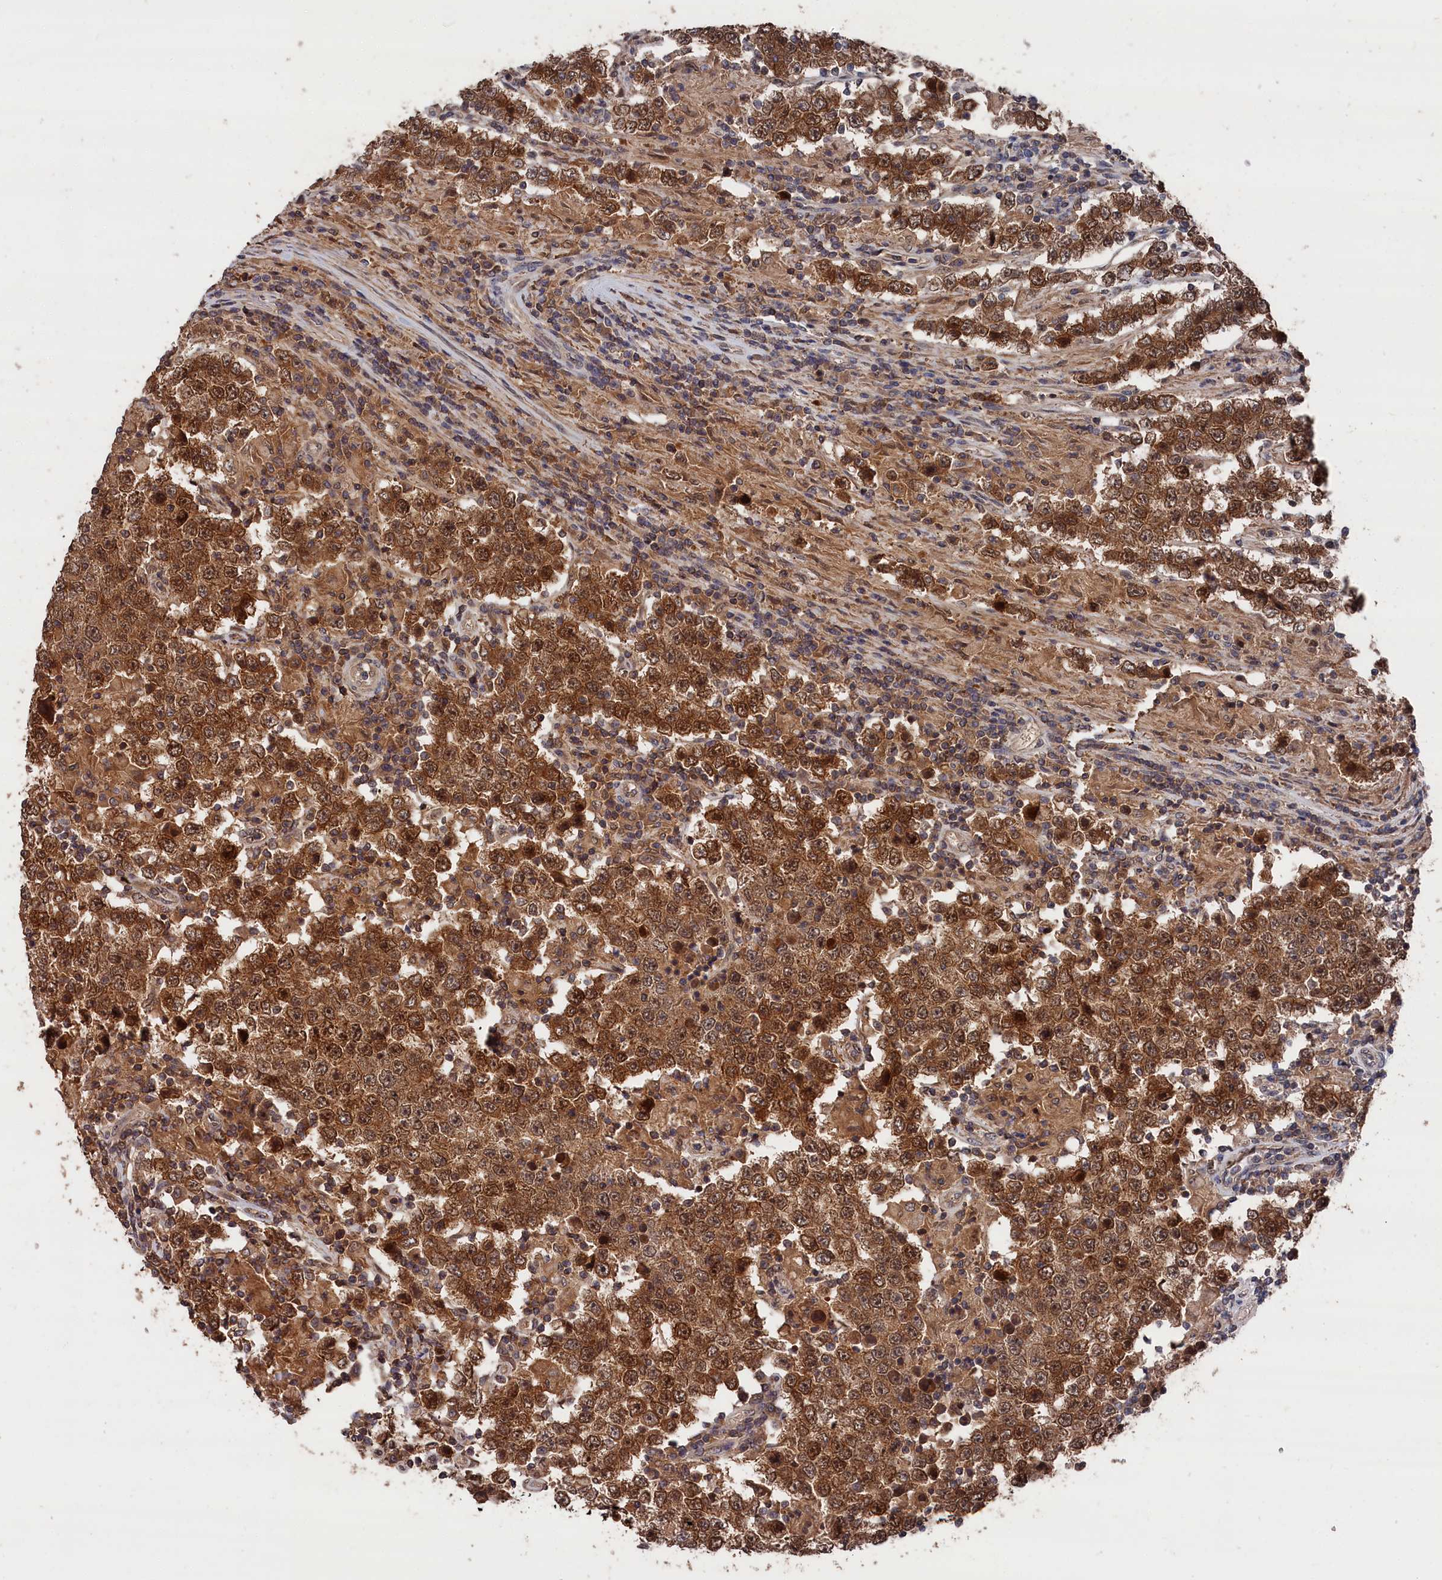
{"staining": {"intensity": "strong", "quantity": ">75%", "location": "cytoplasmic/membranous,nuclear"}, "tissue": "testis cancer", "cell_type": "Tumor cells", "image_type": "cancer", "snomed": [{"axis": "morphology", "description": "Normal tissue, NOS"}, {"axis": "morphology", "description": "Urothelial carcinoma, High grade"}, {"axis": "morphology", "description": "Seminoma, NOS"}, {"axis": "morphology", "description": "Carcinoma, Embryonal, NOS"}, {"axis": "topography", "description": "Urinary bladder"}, {"axis": "topography", "description": "Testis"}], "caption": "Immunohistochemistry image of testis seminoma stained for a protein (brown), which displays high levels of strong cytoplasmic/membranous and nuclear expression in approximately >75% of tumor cells.", "gene": "RMI2", "patient": {"sex": "male", "age": 41}}